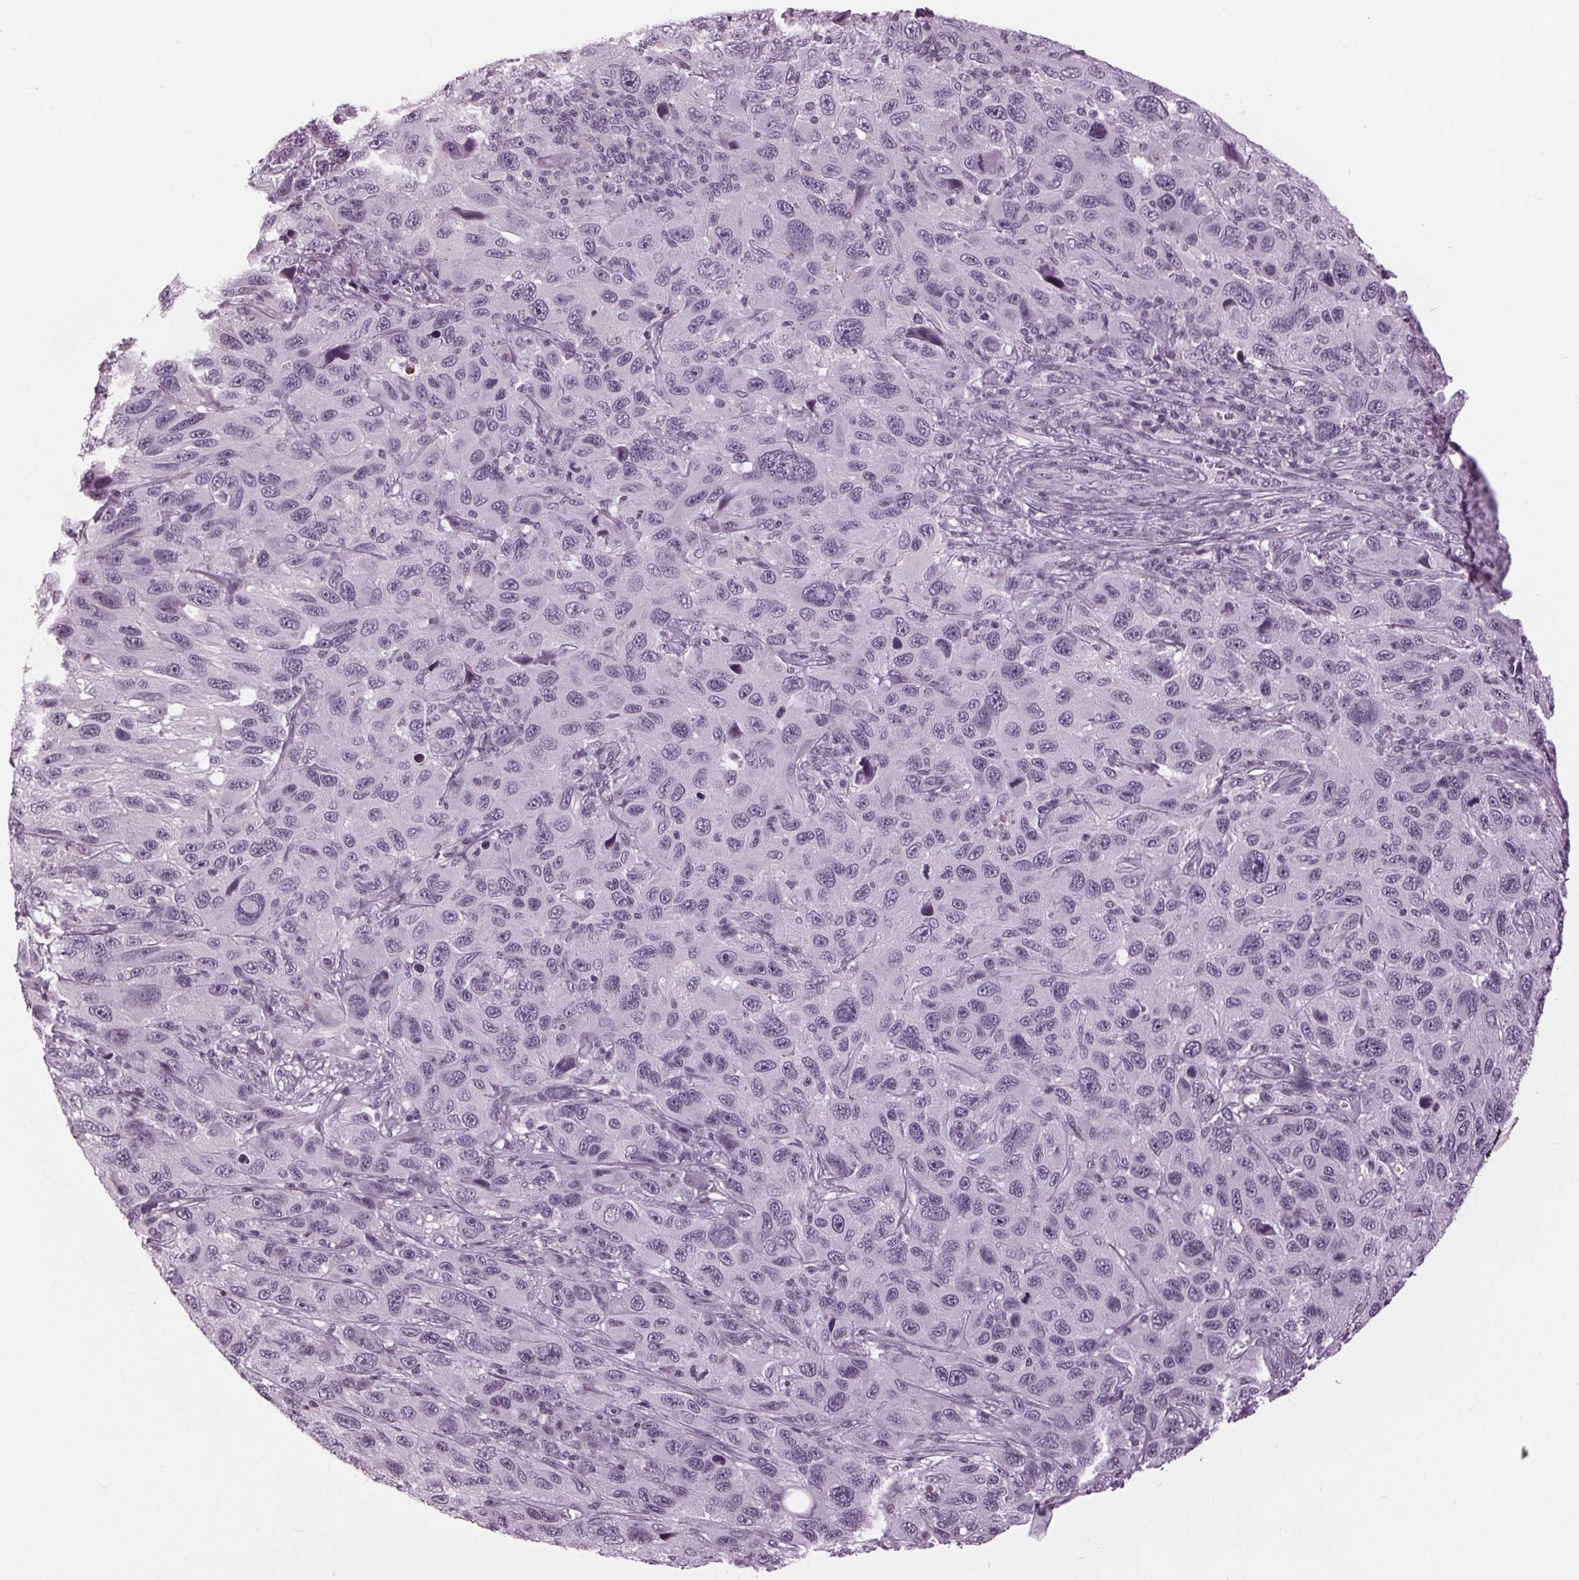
{"staining": {"intensity": "negative", "quantity": "none", "location": "none"}, "tissue": "melanoma", "cell_type": "Tumor cells", "image_type": "cancer", "snomed": [{"axis": "morphology", "description": "Malignant melanoma, NOS"}, {"axis": "topography", "description": "Skin"}], "caption": "IHC photomicrograph of neoplastic tissue: malignant melanoma stained with DAB reveals no significant protein expression in tumor cells.", "gene": "SLC9A4", "patient": {"sex": "male", "age": 53}}